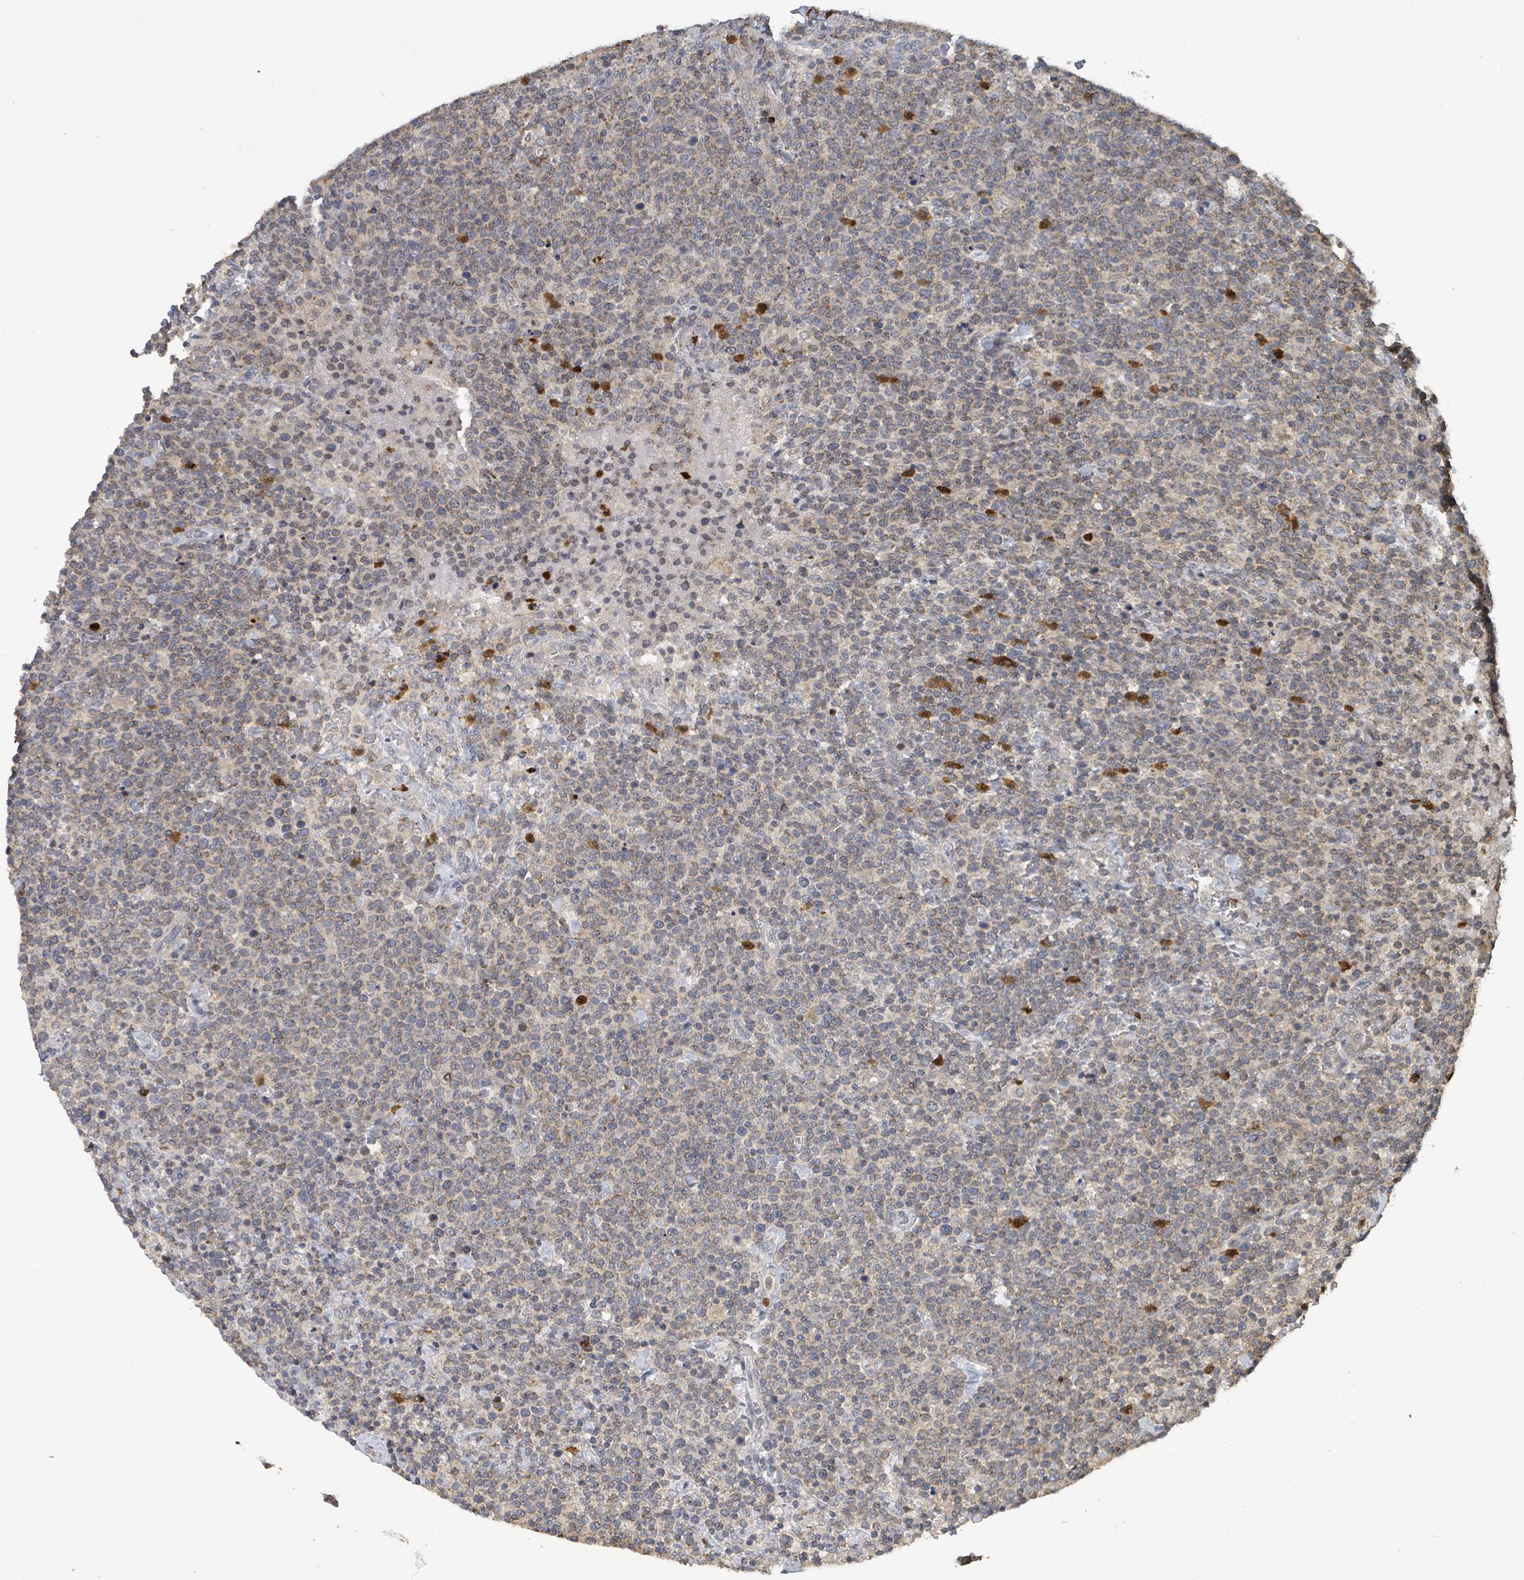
{"staining": {"intensity": "negative", "quantity": "none", "location": "none"}, "tissue": "lymphoma", "cell_type": "Tumor cells", "image_type": "cancer", "snomed": [{"axis": "morphology", "description": "Malignant lymphoma, non-Hodgkin's type, High grade"}, {"axis": "topography", "description": "Lymph node"}], "caption": "IHC photomicrograph of human lymphoma stained for a protein (brown), which demonstrates no expression in tumor cells. Nuclei are stained in blue.", "gene": "COQ6", "patient": {"sex": "male", "age": 61}}